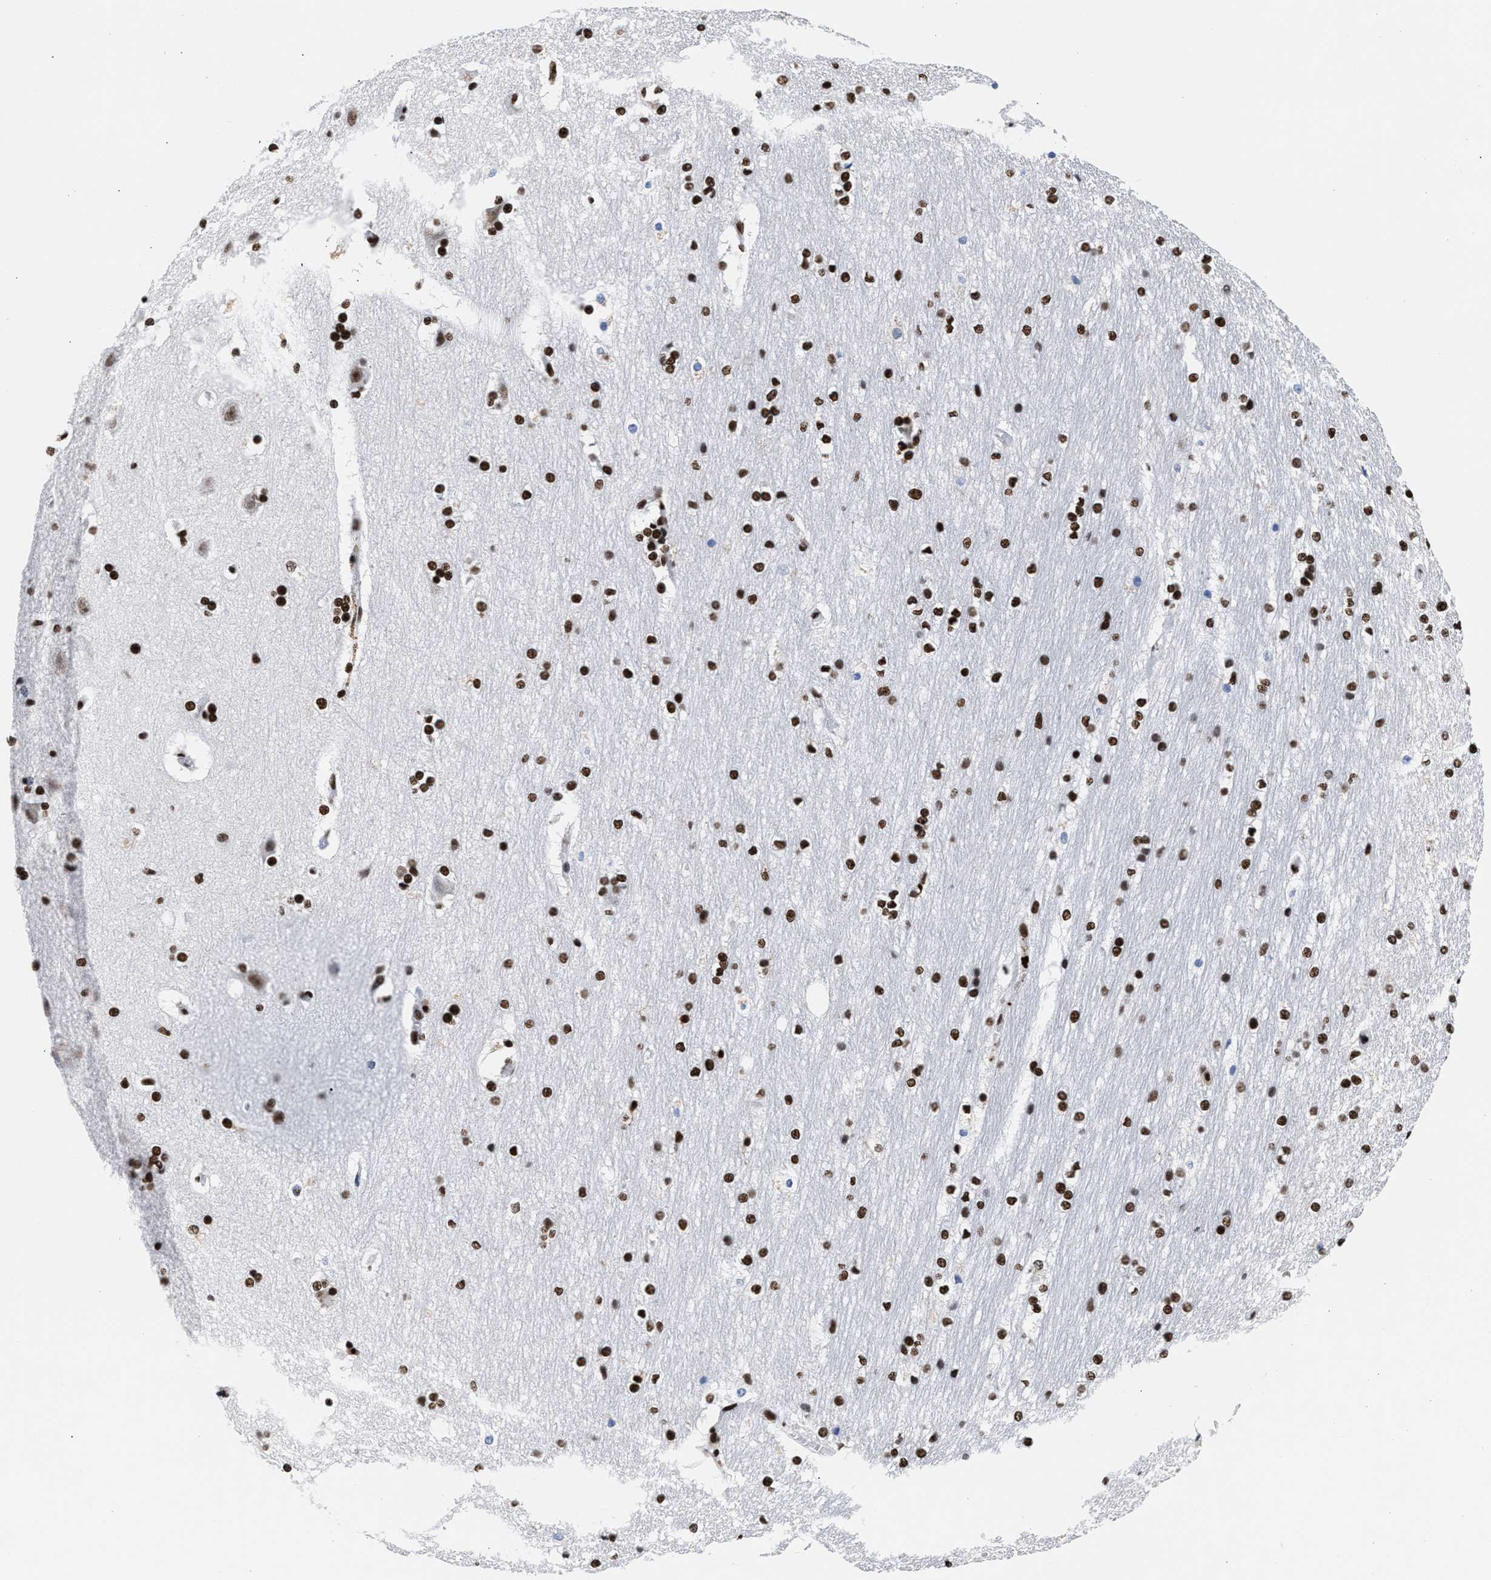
{"staining": {"intensity": "strong", "quantity": ">75%", "location": "nuclear"}, "tissue": "hippocampus", "cell_type": "Glial cells", "image_type": "normal", "snomed": [{"axis": "morphology", "description": "Normal tissue, NOS"}, {"axis": "topography", "description": "Hippocampus"}], "caption": "Immunohistochemistry (IHC) micrograph of benign human hippocampus stained for a protein (brown), which reveals high levels of strong nuclear positivity in about >75% of glial cells.", "gene": "RAD21", "patient": {"sex": "female", "age": 19}}